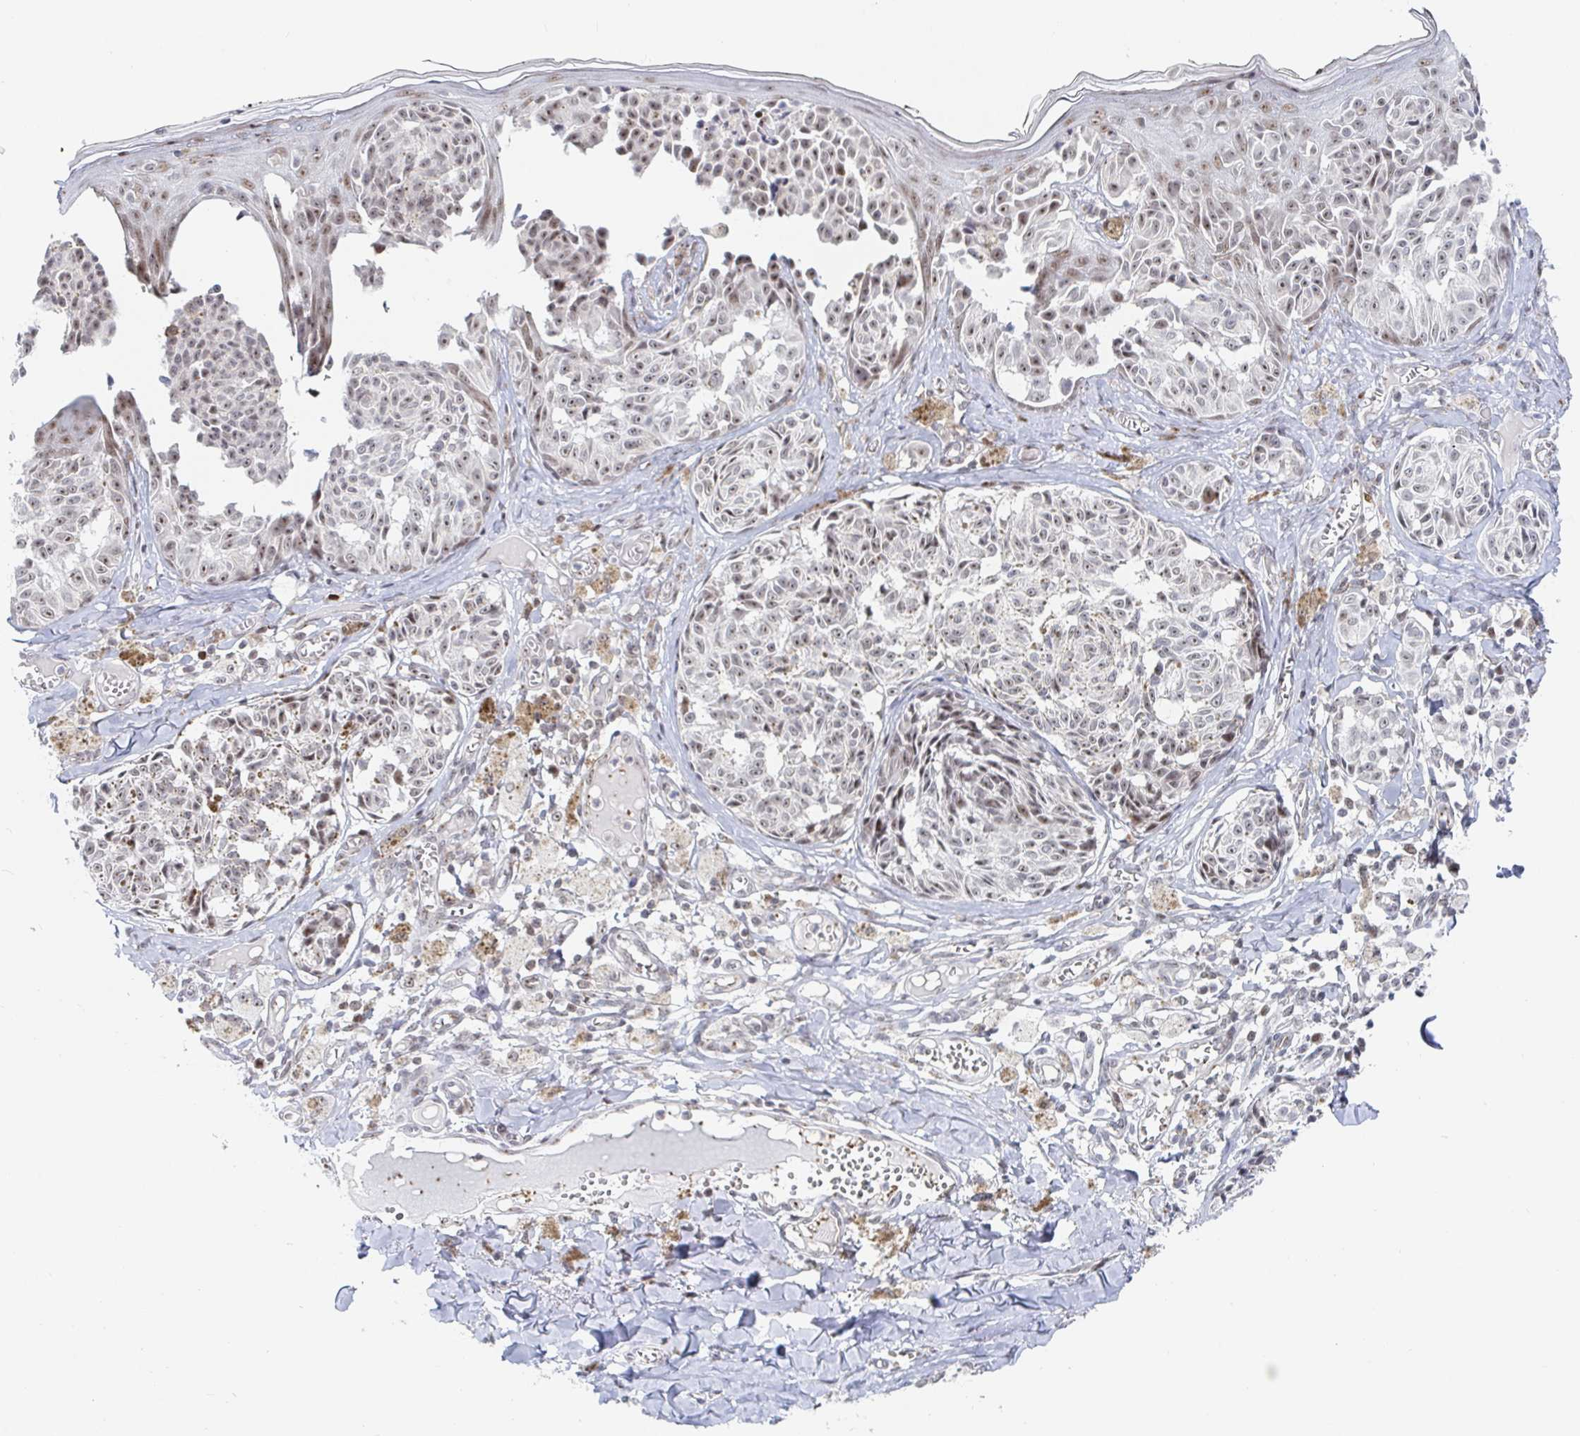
{"staining": {"intensity": "weak", "quantity": "25%-75%", "location": "nuclear"}, "tissue": "melanoma", "cell_type": "Tumor cells", "image_type": "cancer", "snomed": [{"axis": "morphology", "description": "Malignant melanoma, NOS"}, {"axis": "topography", "description": "Skin"}], "caption": "DAB (3,3'-diaminobenzidine) immunohistochemical staining of human melanoma displays weak nuclear protein expression in approximately 25%-75% of tumor cells. (DAB IHC, brown staining for protein, blue staining for nuclei).", "gene": "CHD2", "patient": {"sex": "female", "age": 43}}